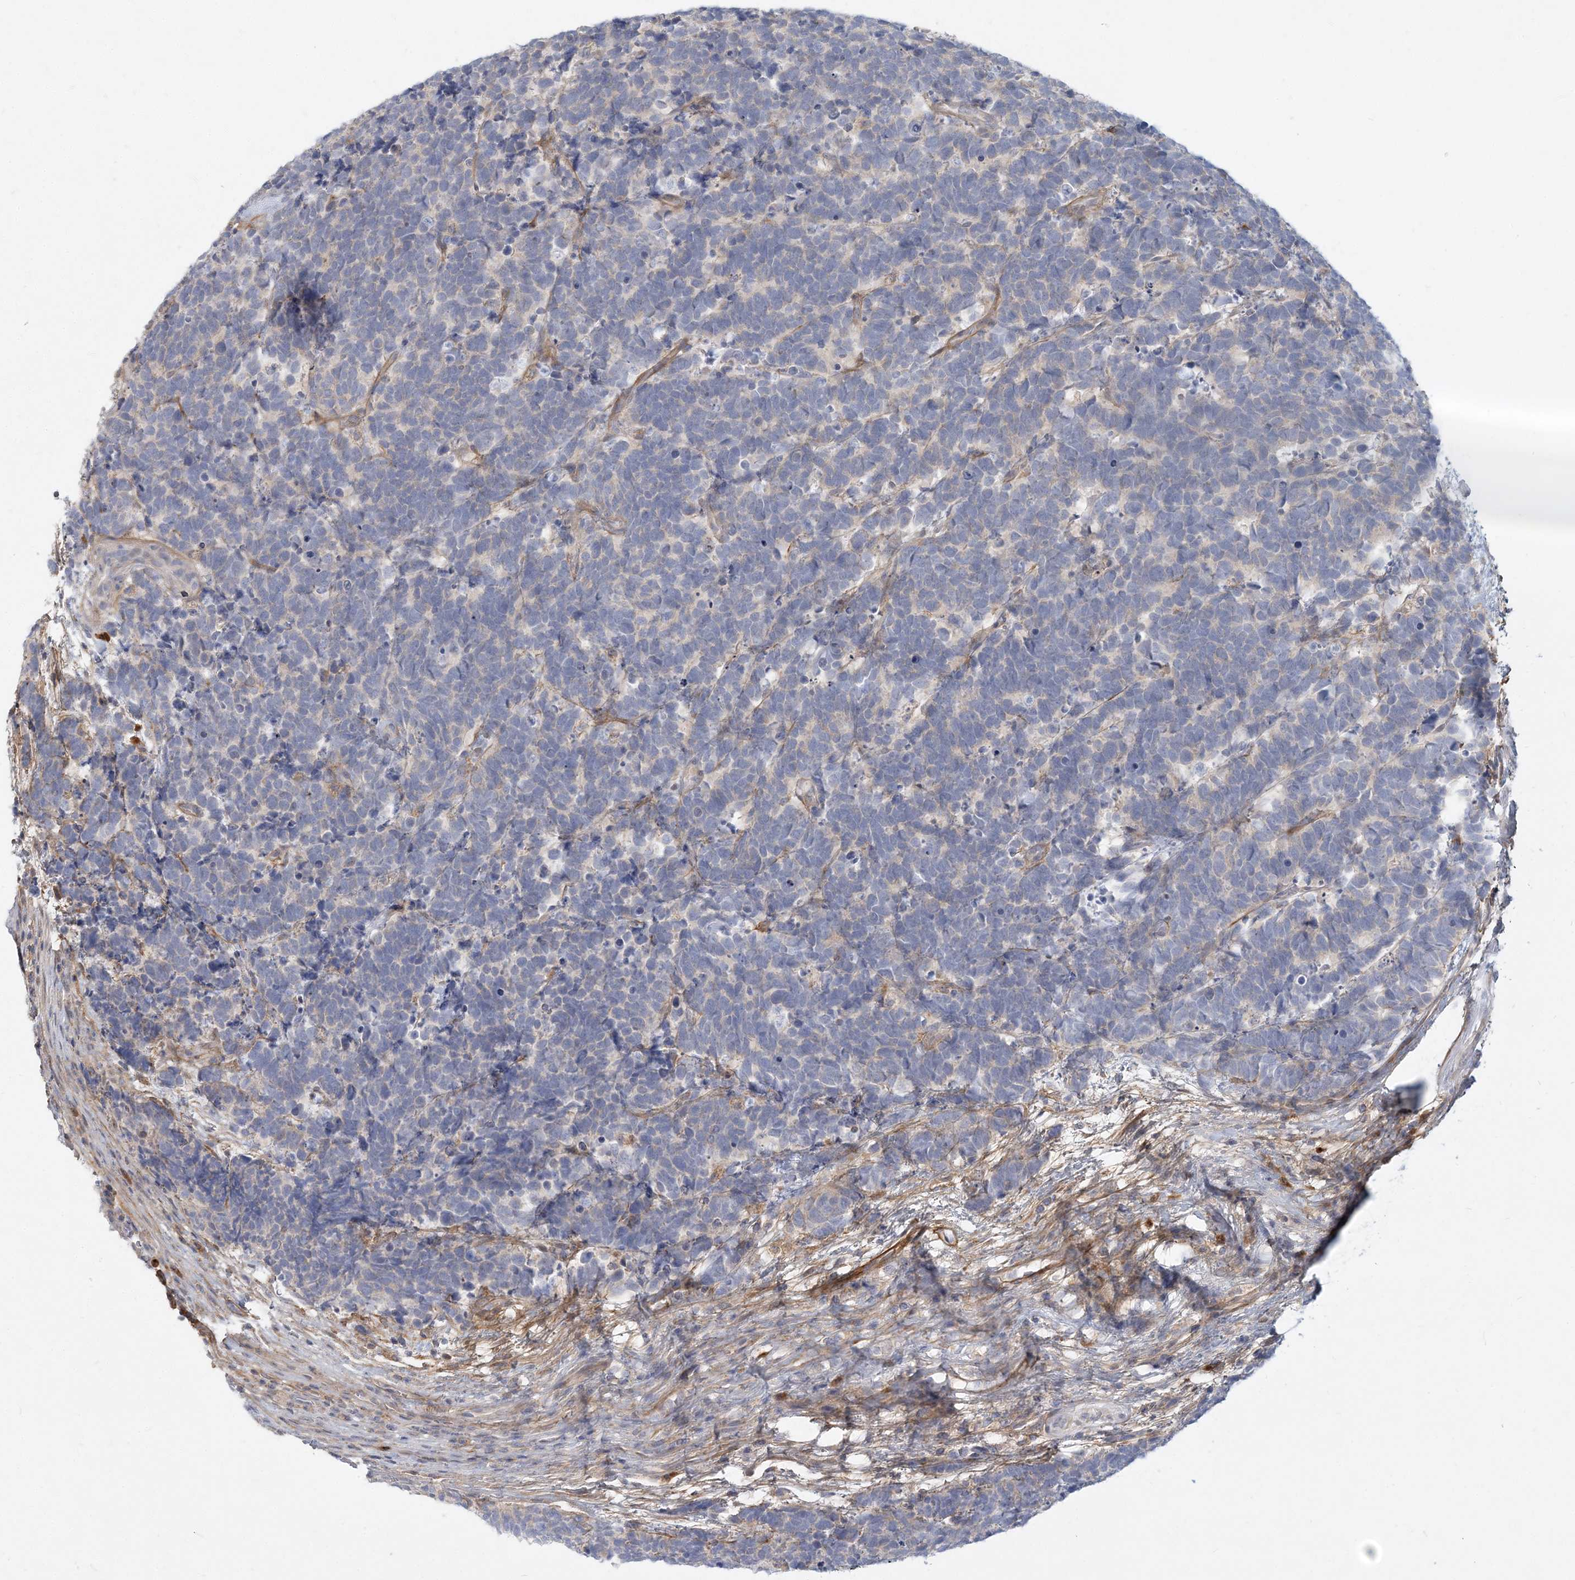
{"staining": {"intensity": "negative", "quantity": "none", "location": "none"}, "tissue": "carcinoid", "cell_type": "Tumor cells", "image_type": "cancer", "snomed": [{"axis": "morphology", "description": "Carcinoma, NOS"}, {"axis": "morphology", "description": "Carcinoid, malignant, NOS"}, {"axis": "topography", "description": "Urinary bladder"}], "caption": "Histopathology image shows no significant protein positivity in tumor cells of malignant carcinoid.", "gene": "GMPPA", "patient": {"sex": "male", "age": 57}}